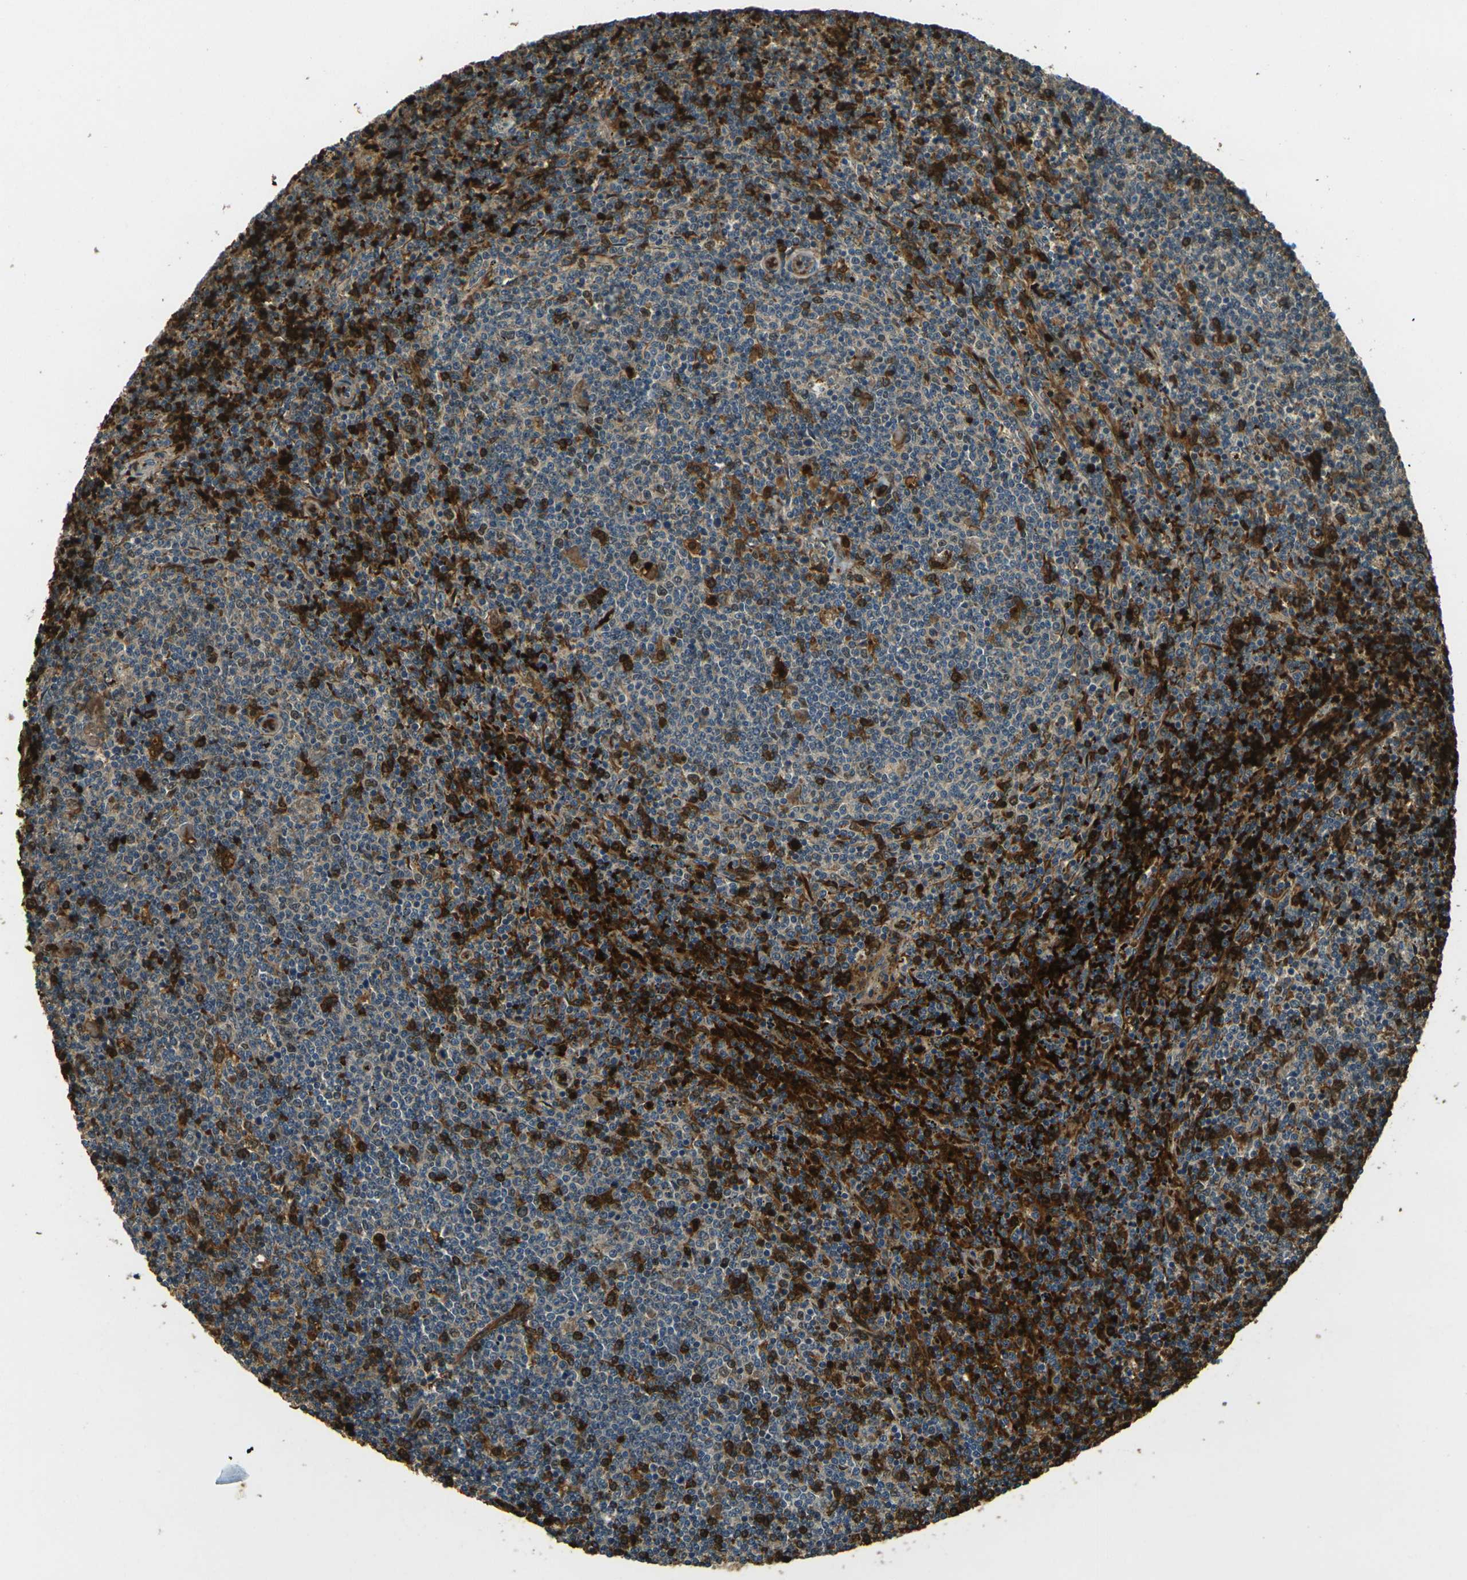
{"staining": {"intensity": "strong", "quantity": "<25%", "location": "cytoplasmic/membranous,nuclear"}, "tissue": "lymphoma", "cell_type": "Tumor cells", "image_type": "cancer", "snomed": [{"axis": "morphology", "description": "Malignant lymphoma, non-Hodgkin's type, Low grade"}, {"axis": "topography", "description": "Spleen"}], "caption": "Strong cytoplasmic/membranous and nuclear expression is seen in about <25% of tumor cells in low-grade malignant lymphoma, non-Hodgkin's type.", "gene": "TOR1A", "patient": {"sex": "female", "age": 50}}